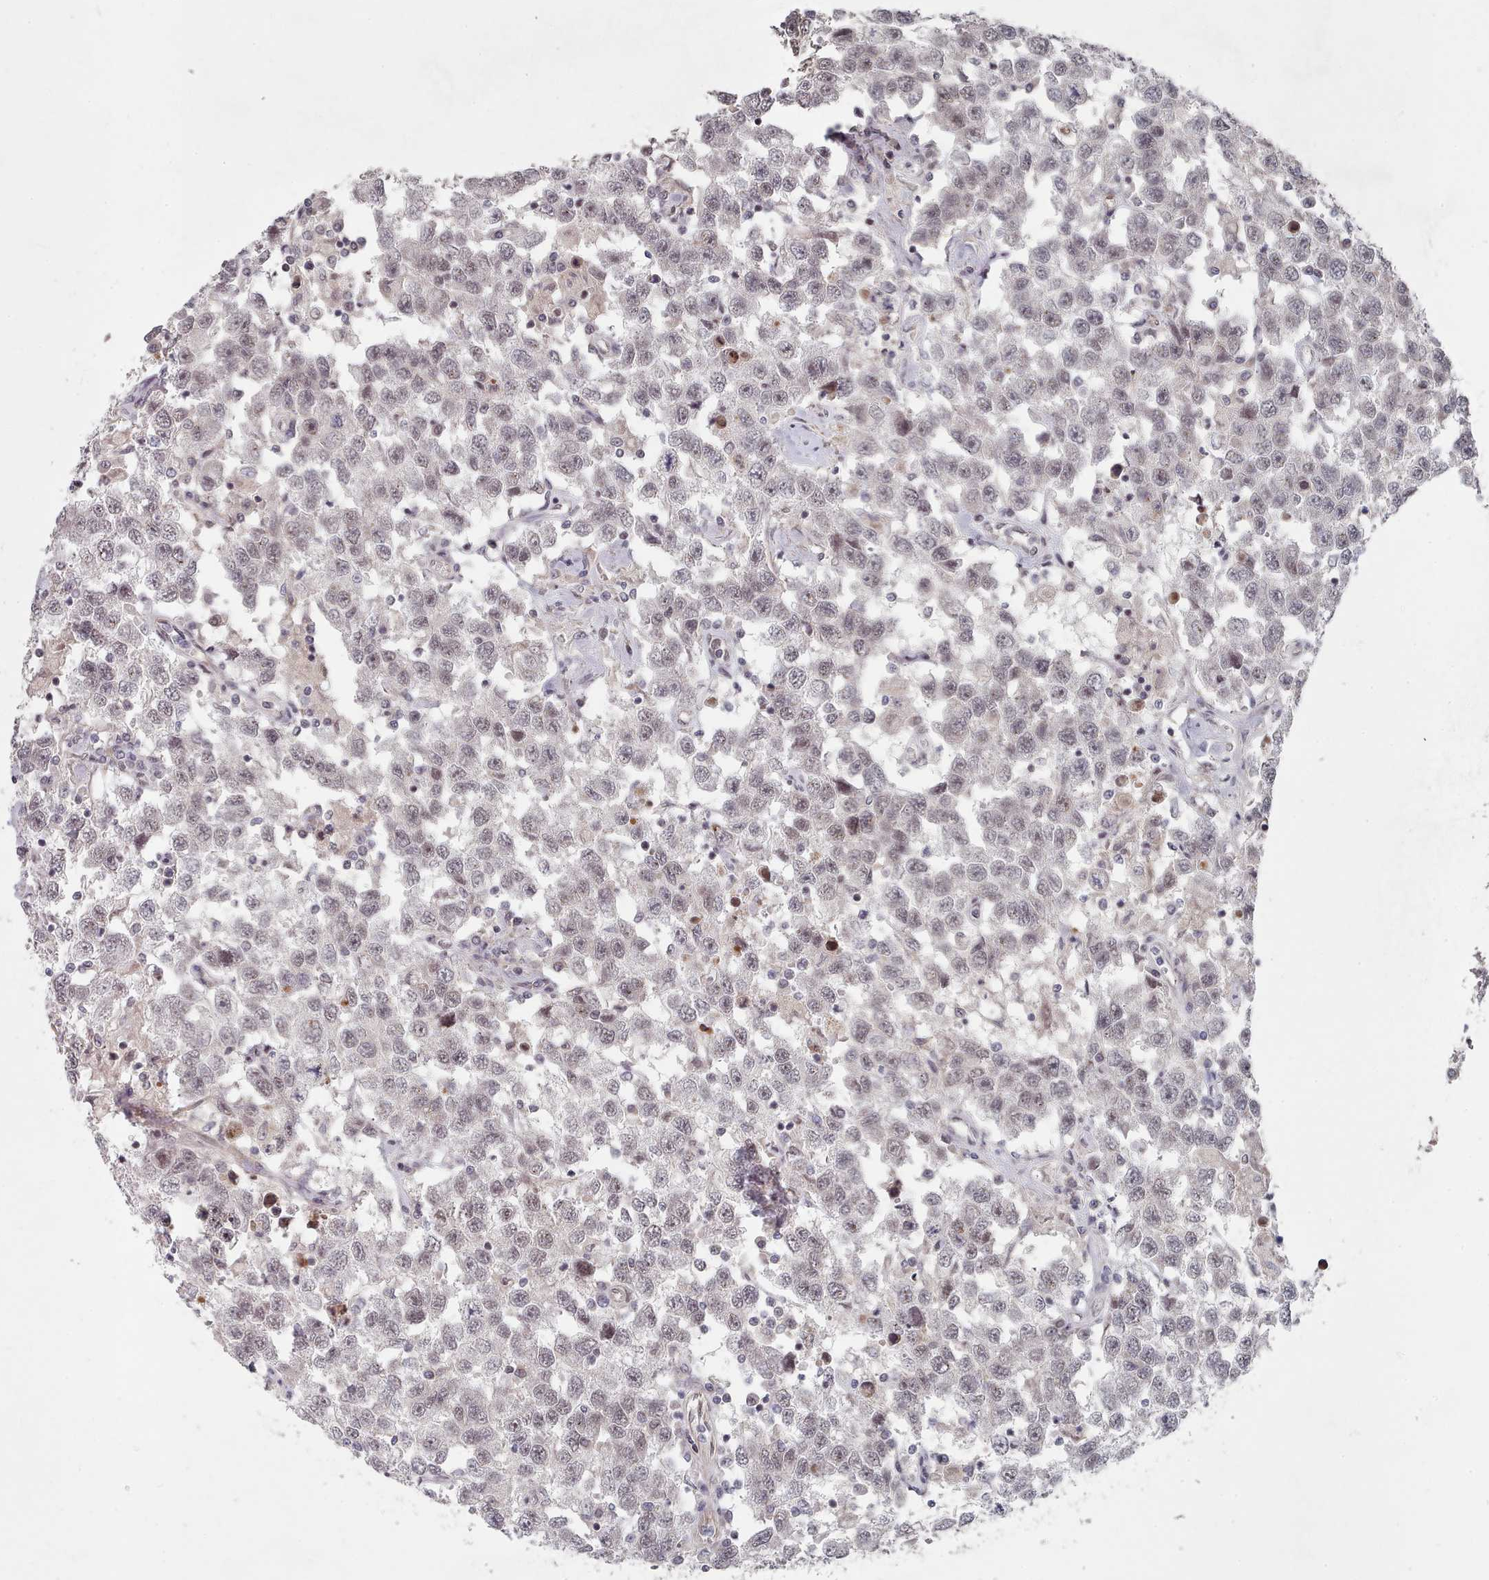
{"staining": {"intensity": "weak", "quantity": "<25%", "location": "nuclear"}, "tissue": "testis cancer", "cell_type": "Tumor cells", "image_type": "cancer", "snomed": [{"axis": "morphology", "description": "Seminoma, NOS"}, {"axis": "topography", "description": "Testis"}], "caption": "Immunohistochemistry (IHC) histopathology image of neoplastic tissue: human testis seminoma stained with DAB (3,3'-diaminobenzidine) exhibits no significant protein staining in tumor cells.", "gene": "CPSF4", "patient": {"sex": "male", "age": 41}}